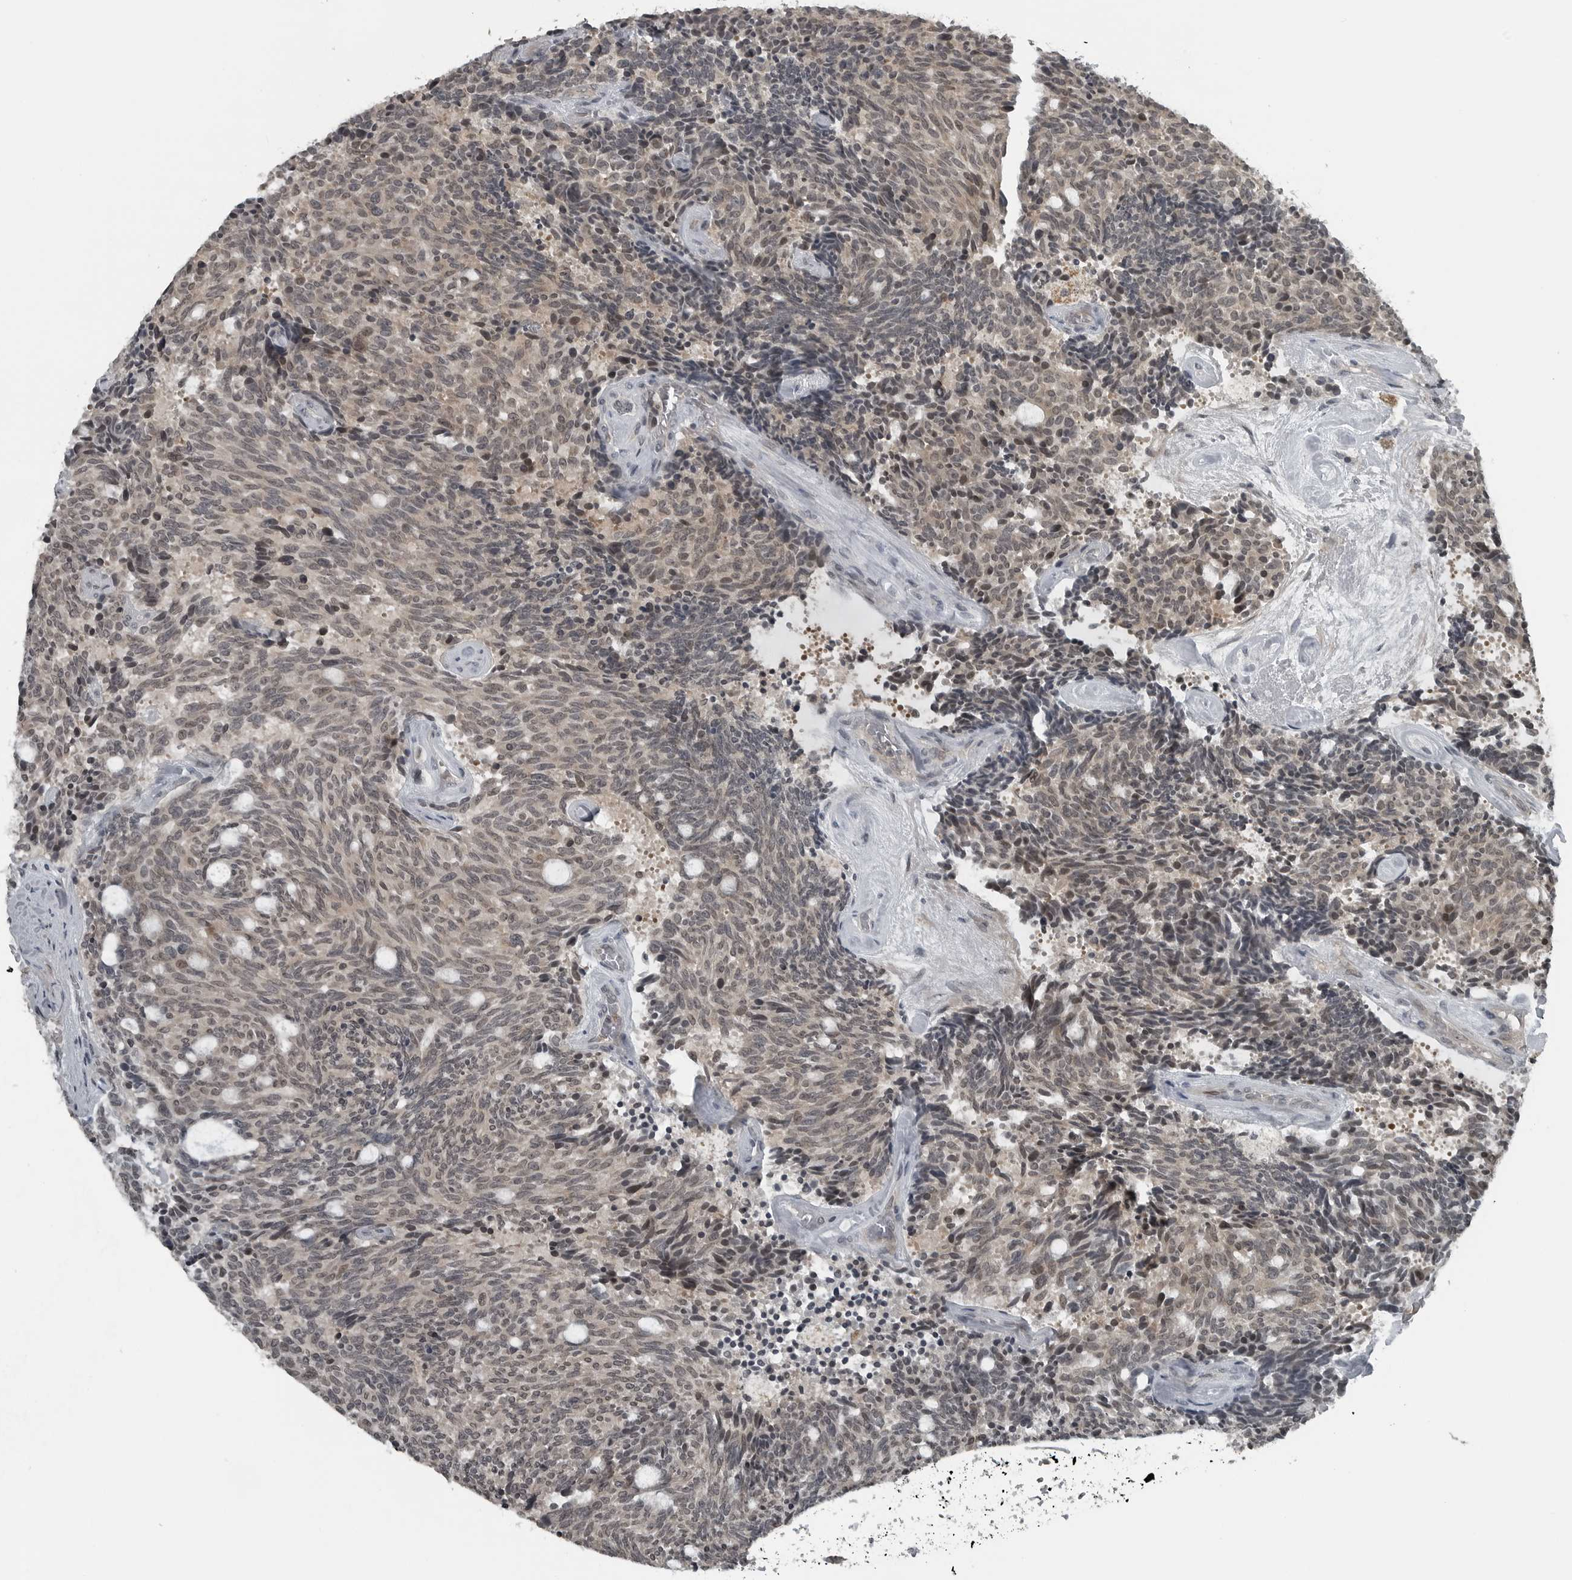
{"staining": {"intensity": "weak", "quantity": ">75%", "location": "nuclear"}, "tissue": "carcinoid", "cell_type": "Tumor cells", "image_type": "cancer", "snomed": [{"axis": "morphology", "description": "Carcinoid, malignant, NOS"}, {"axis": "topography", "description": "Pancreas"}], "caption": "Human carcinoid stained with a brown dye demonstrates weak nuclear positive positivity in approximately >75% of tumor cells.", "gene": "GAK", "patient": {"sex": "female", "age": 54}}